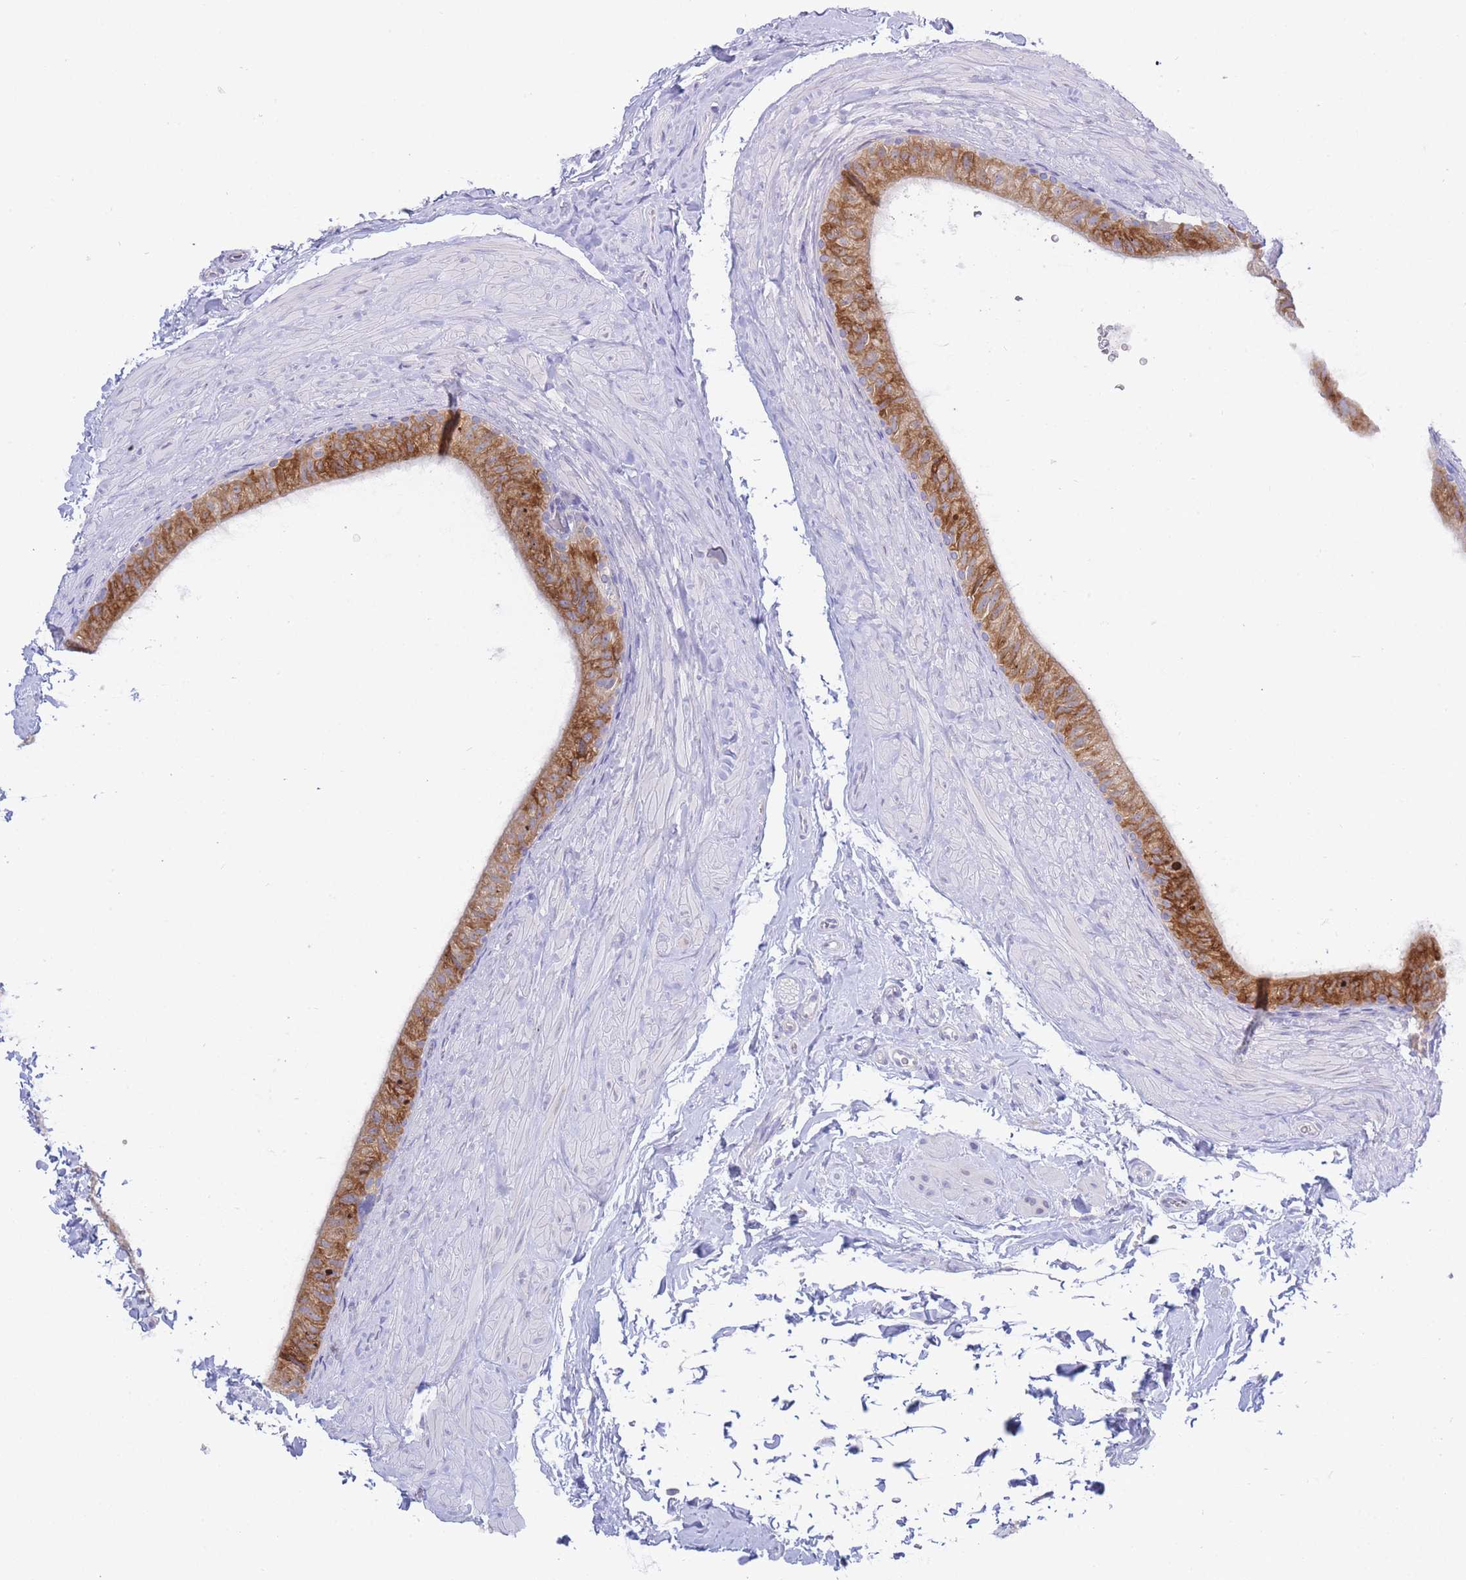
{"staining": {"intensity": "moderate", "quantity": "25%-75%", "location": "cytoplasmic/membranous"}, "tissue": "epididymis", "cell_type": "Glandular cells", "image_type": "normal", "snomed": [{"axis": "morphology", "description": "Normal tissue, NOS"}, {"axis": "topography", "description": "Epididymis"}], "caption": "A micrograph of epididymis stained for a protein exhibits moderate cytoplasmic/membranous brown staining in glandular cells.", "gene": "ZNF510", "patient": {"sex": "male", "age": 49}}